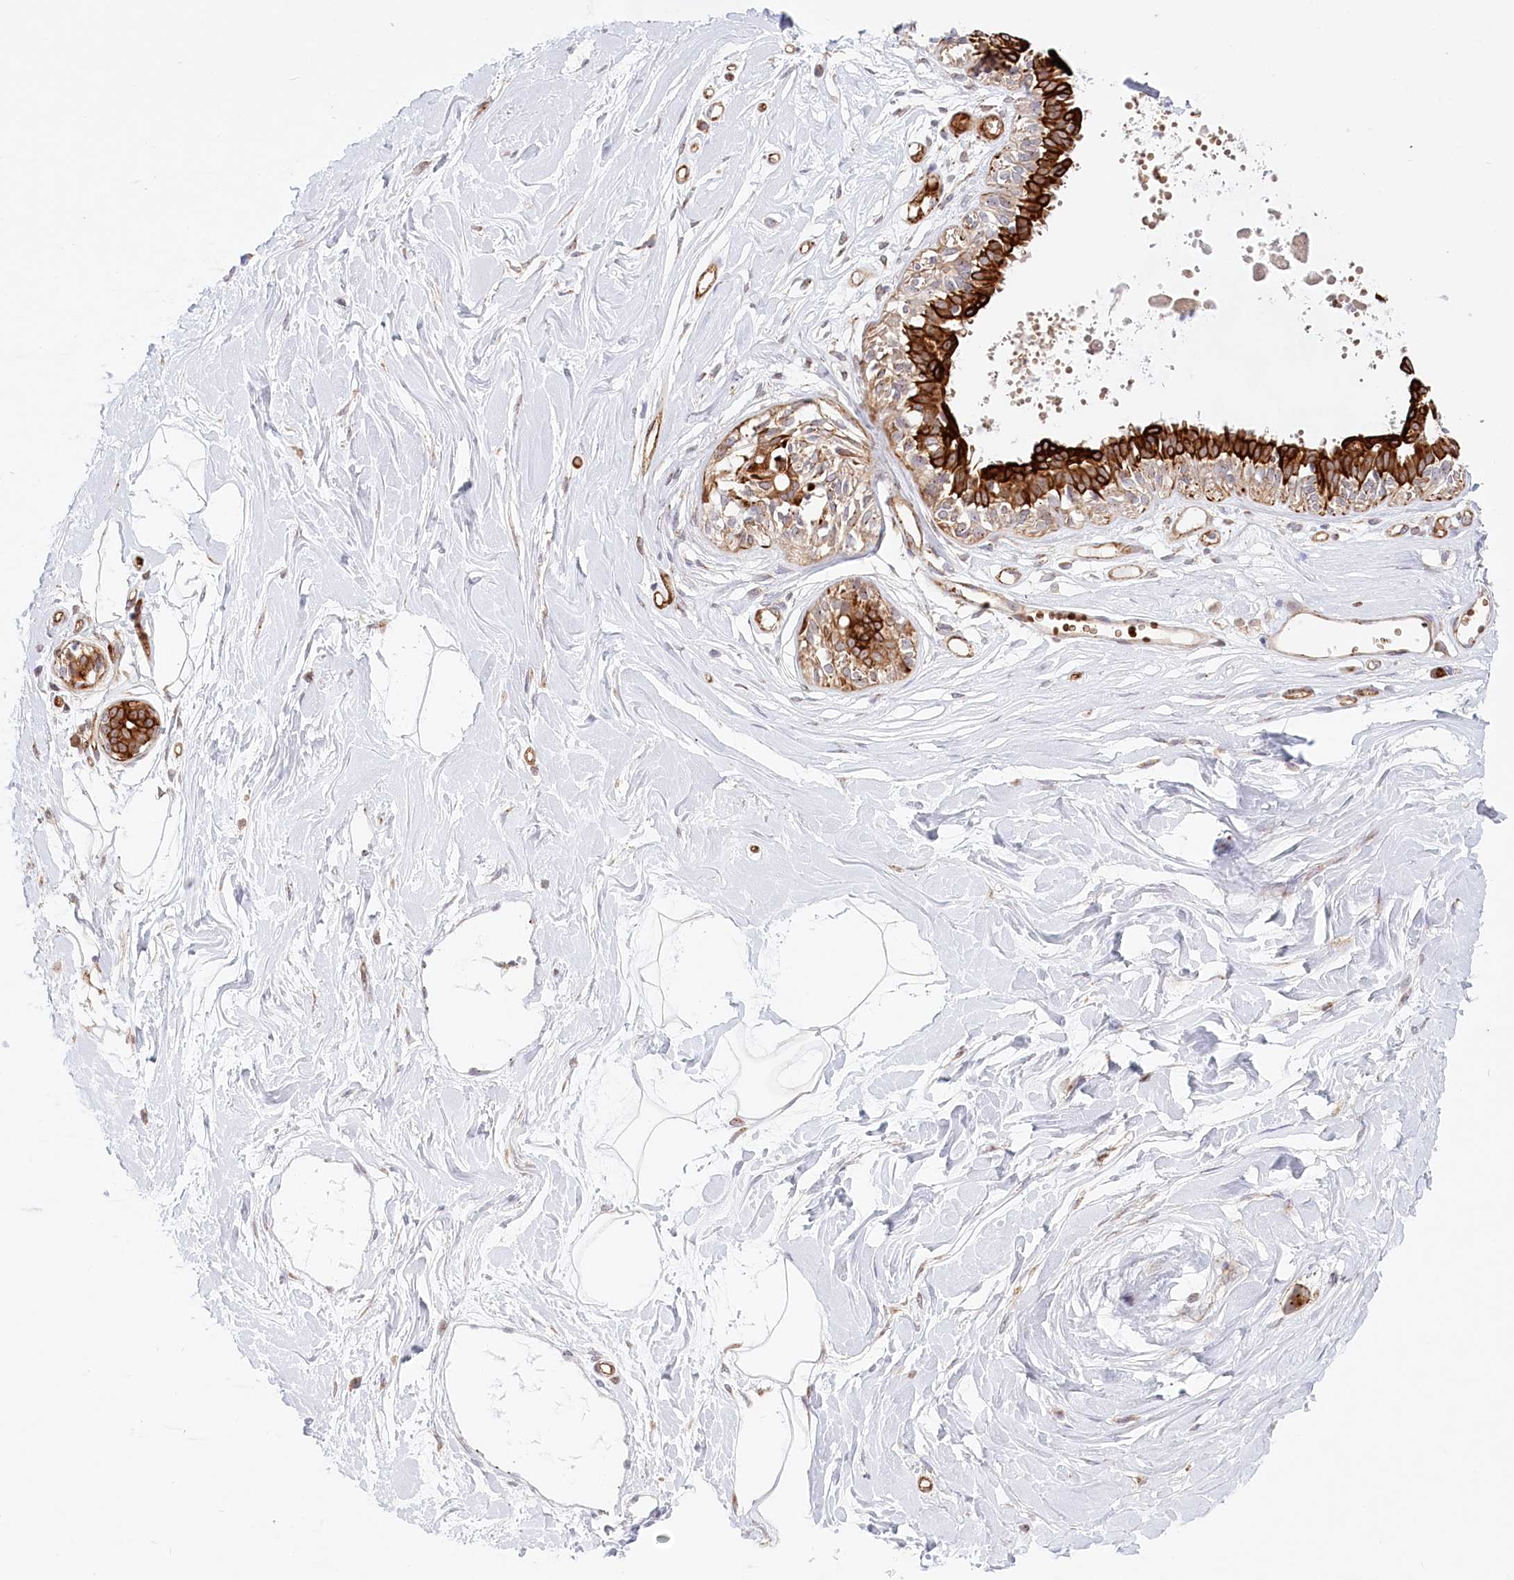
{"staining": {"intensity": "negative", "quantity": "none", "location": "none"}, "tissue": "breast", "cell_type": "Adipocytes", "image_type": "normal", "snomed": [{"axis": "morphology", "description": "Normal tissue, NOS"}, {"axis": "topography", "description": "Breast"}], "caption": "Adipocytes are negative for brown protein staining in benign breast. (Stains: DAB IHC with hematoxylin counter stain, Microscopy: brightfield microscopy at high magnification).", "gene": "COMMD3", "patient": {"sex": "female", "age": 45}}